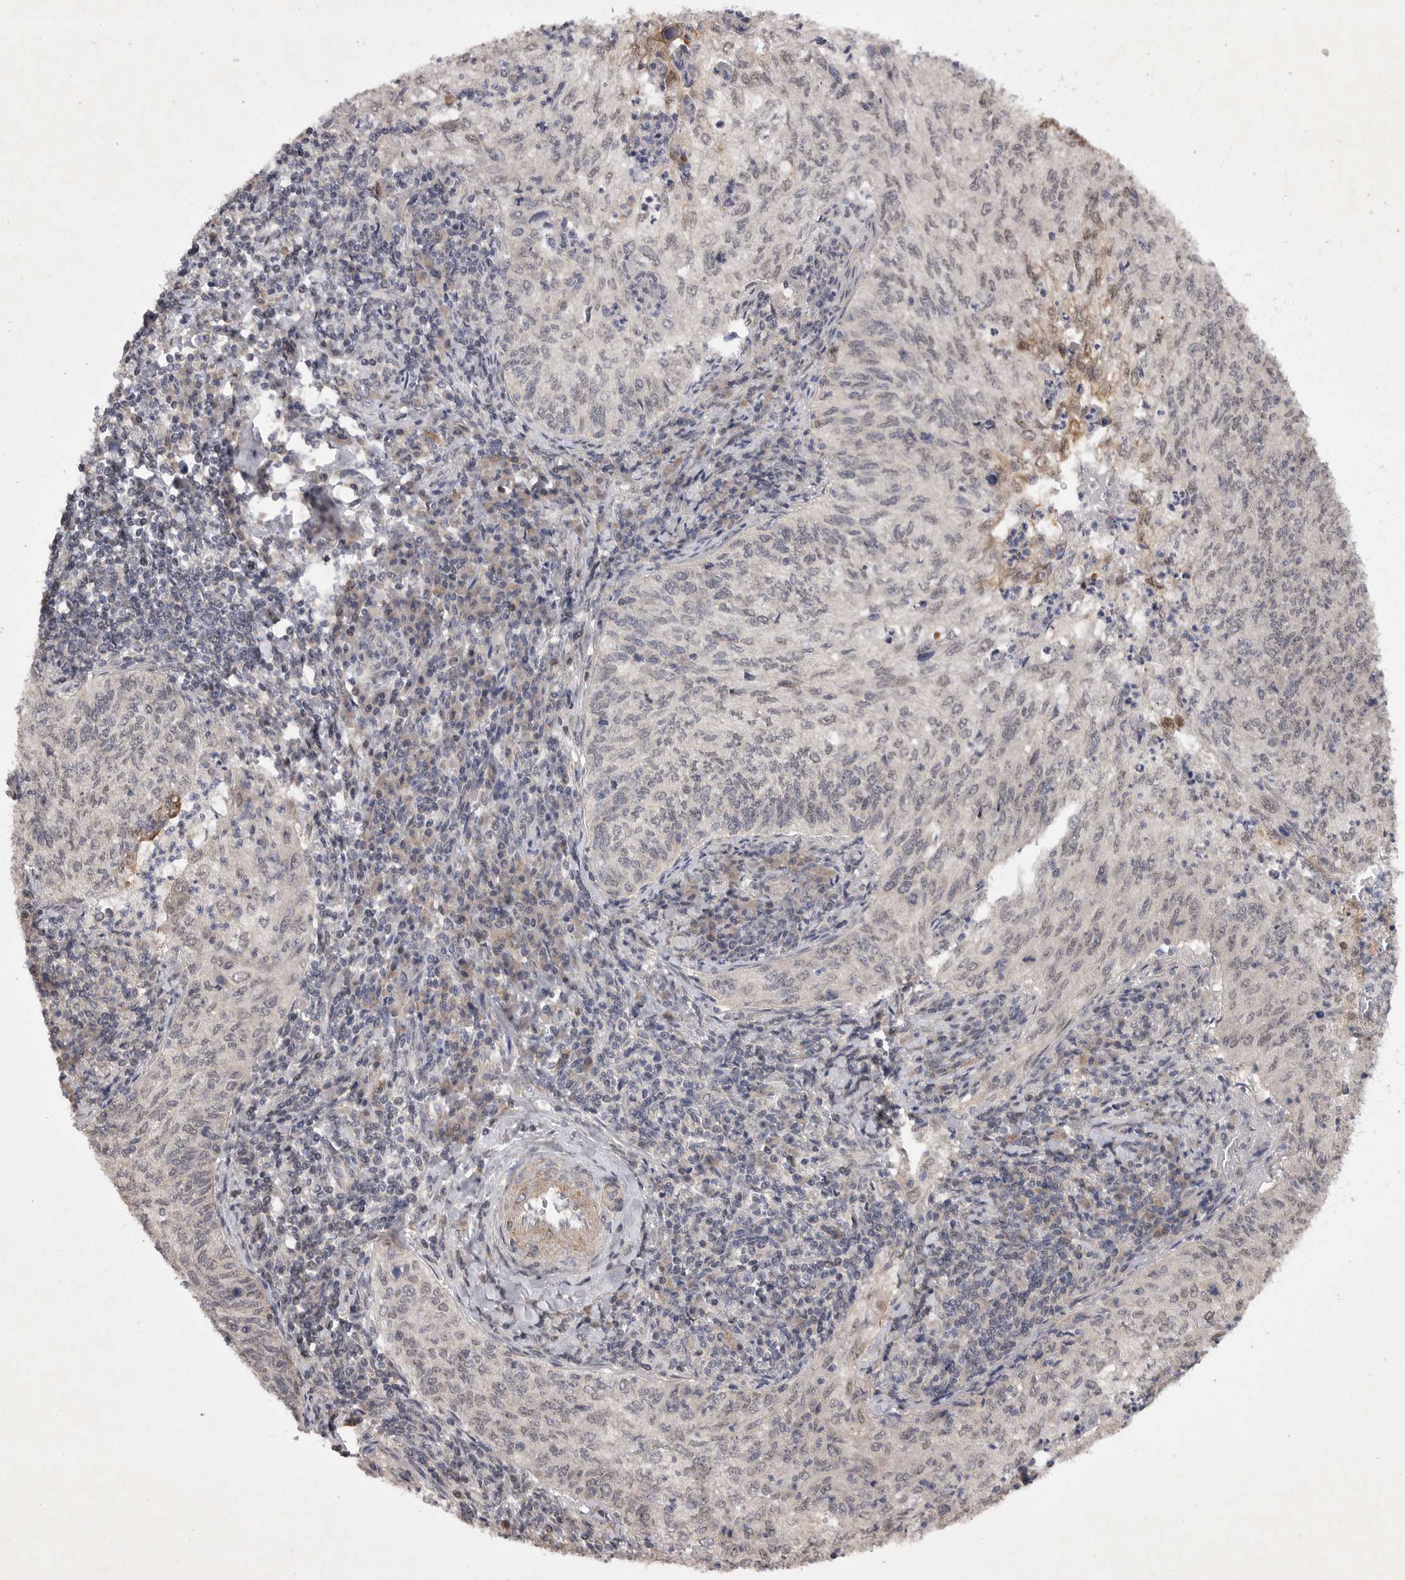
{"staining": {"intensity": "negative", "quantity": "none", "location": "none"}, "tissue": "cervical cancer", "cell_type": "Tumor cells", "image_type": "cancer", "snomed": [{"axis": "morphology", "description": "Squamous cell carcinoma, NOS"}, {"axis": "topography", "description": "Cervix"}], "caption": "Immunohistochemistry (IHC) histopathology image of cervical cancer stained for a protein (brown), which reveals no staining in tumor cells.", "gene": "EDEM3", "patient": {"sex": "female", "age": 30}}